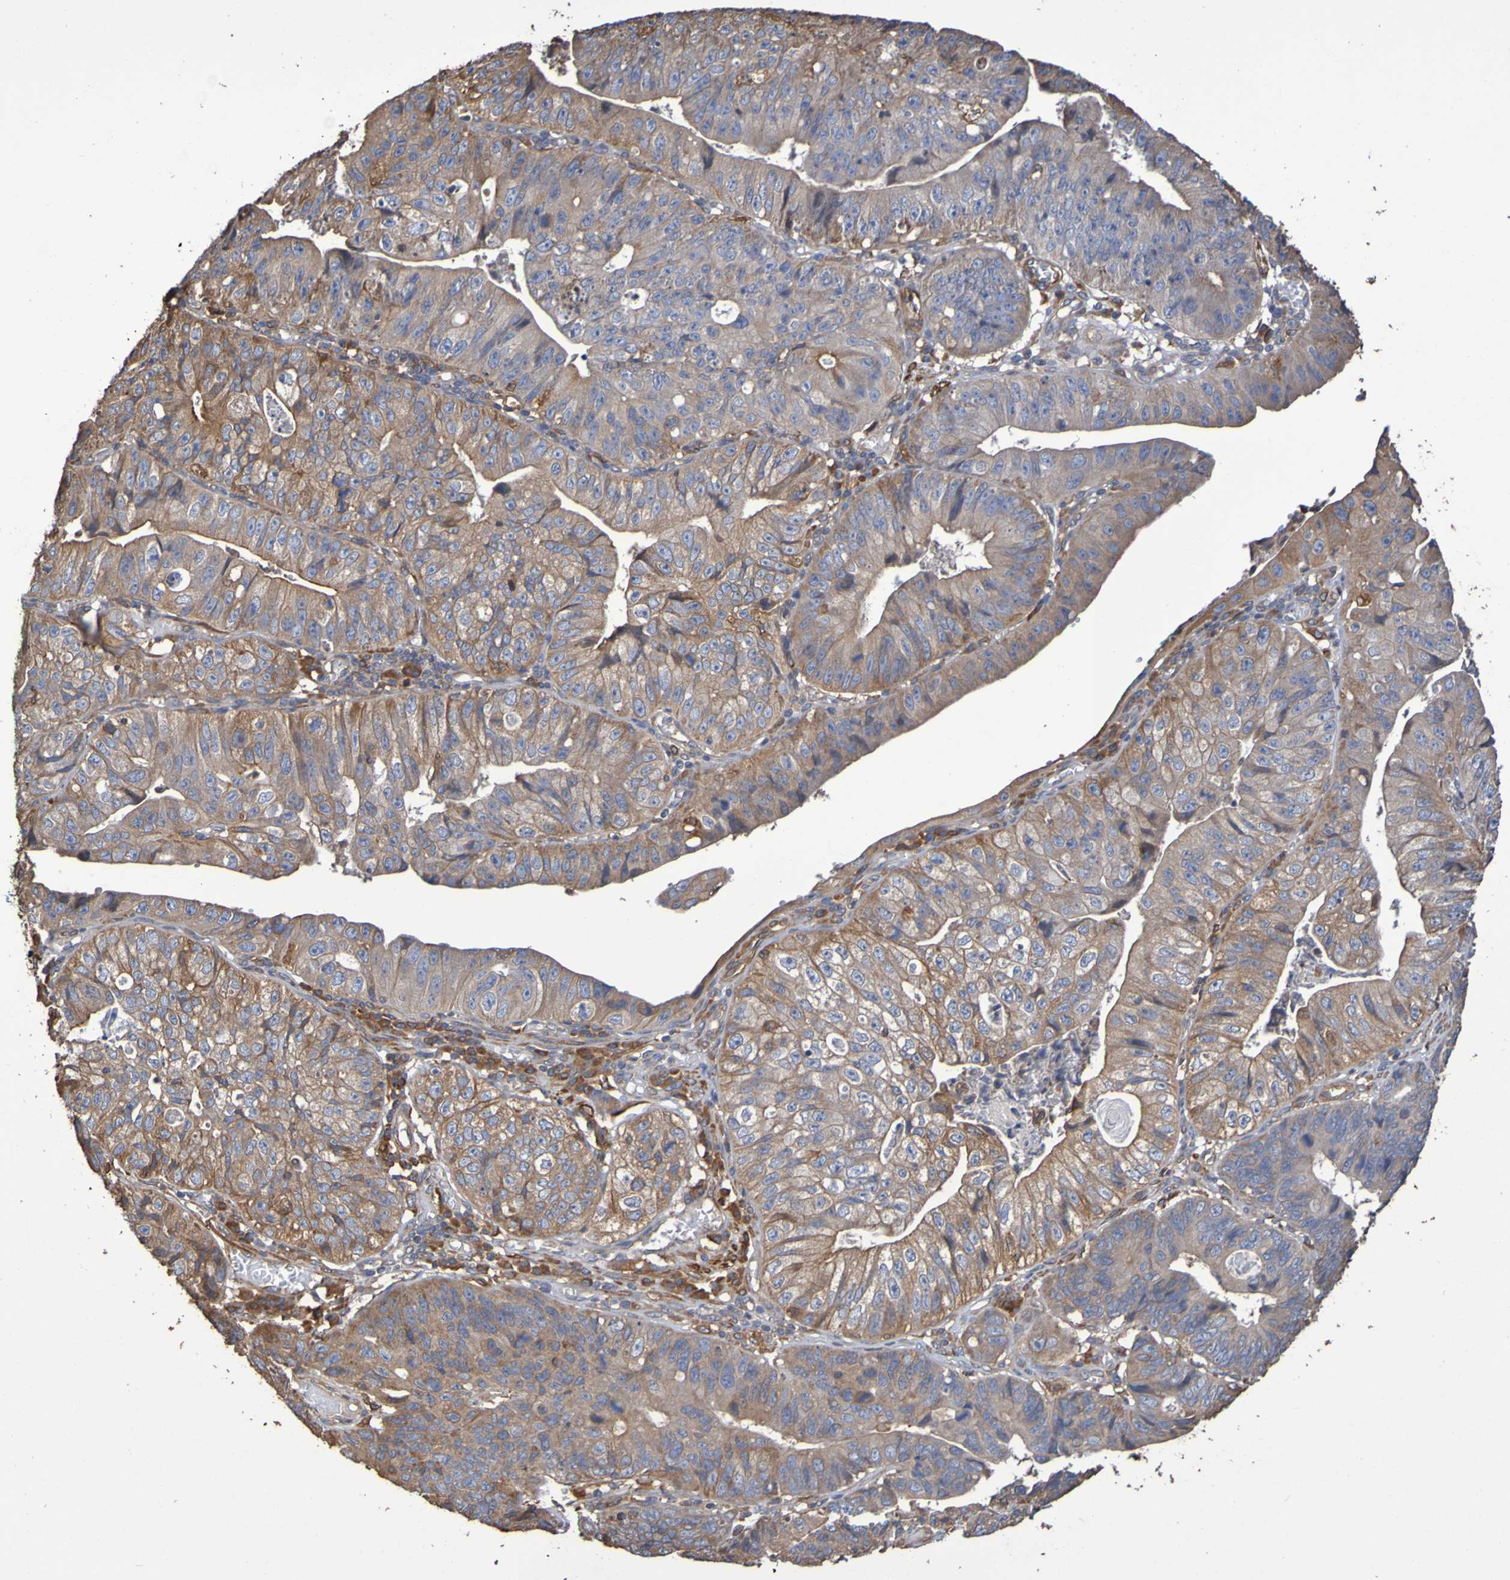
{"staining": {"intensity": "weak", "quantity": ">75%", "location": "cytoplasmic/membranous"}, "tissue": "stomach cancer", "cell_type": "Tumor cells", "image_type": "cancer", "snomed": [{"axis": "morphology", "description": "Adenocarcinoma, NOS"}, {"axis": "topography", "description": "Stomach"}], "caption": "IHC image of neoplastic tissue: stomach cancer stained using IHC reveals low levels of weak protein expression localized specifically in the cytoplasmic/membranous of tumor cells, appearing as a cytoplasmic/membranous brown color.", "gene": "RAB11A", "patient": {"sex": "male", "age": 59}}